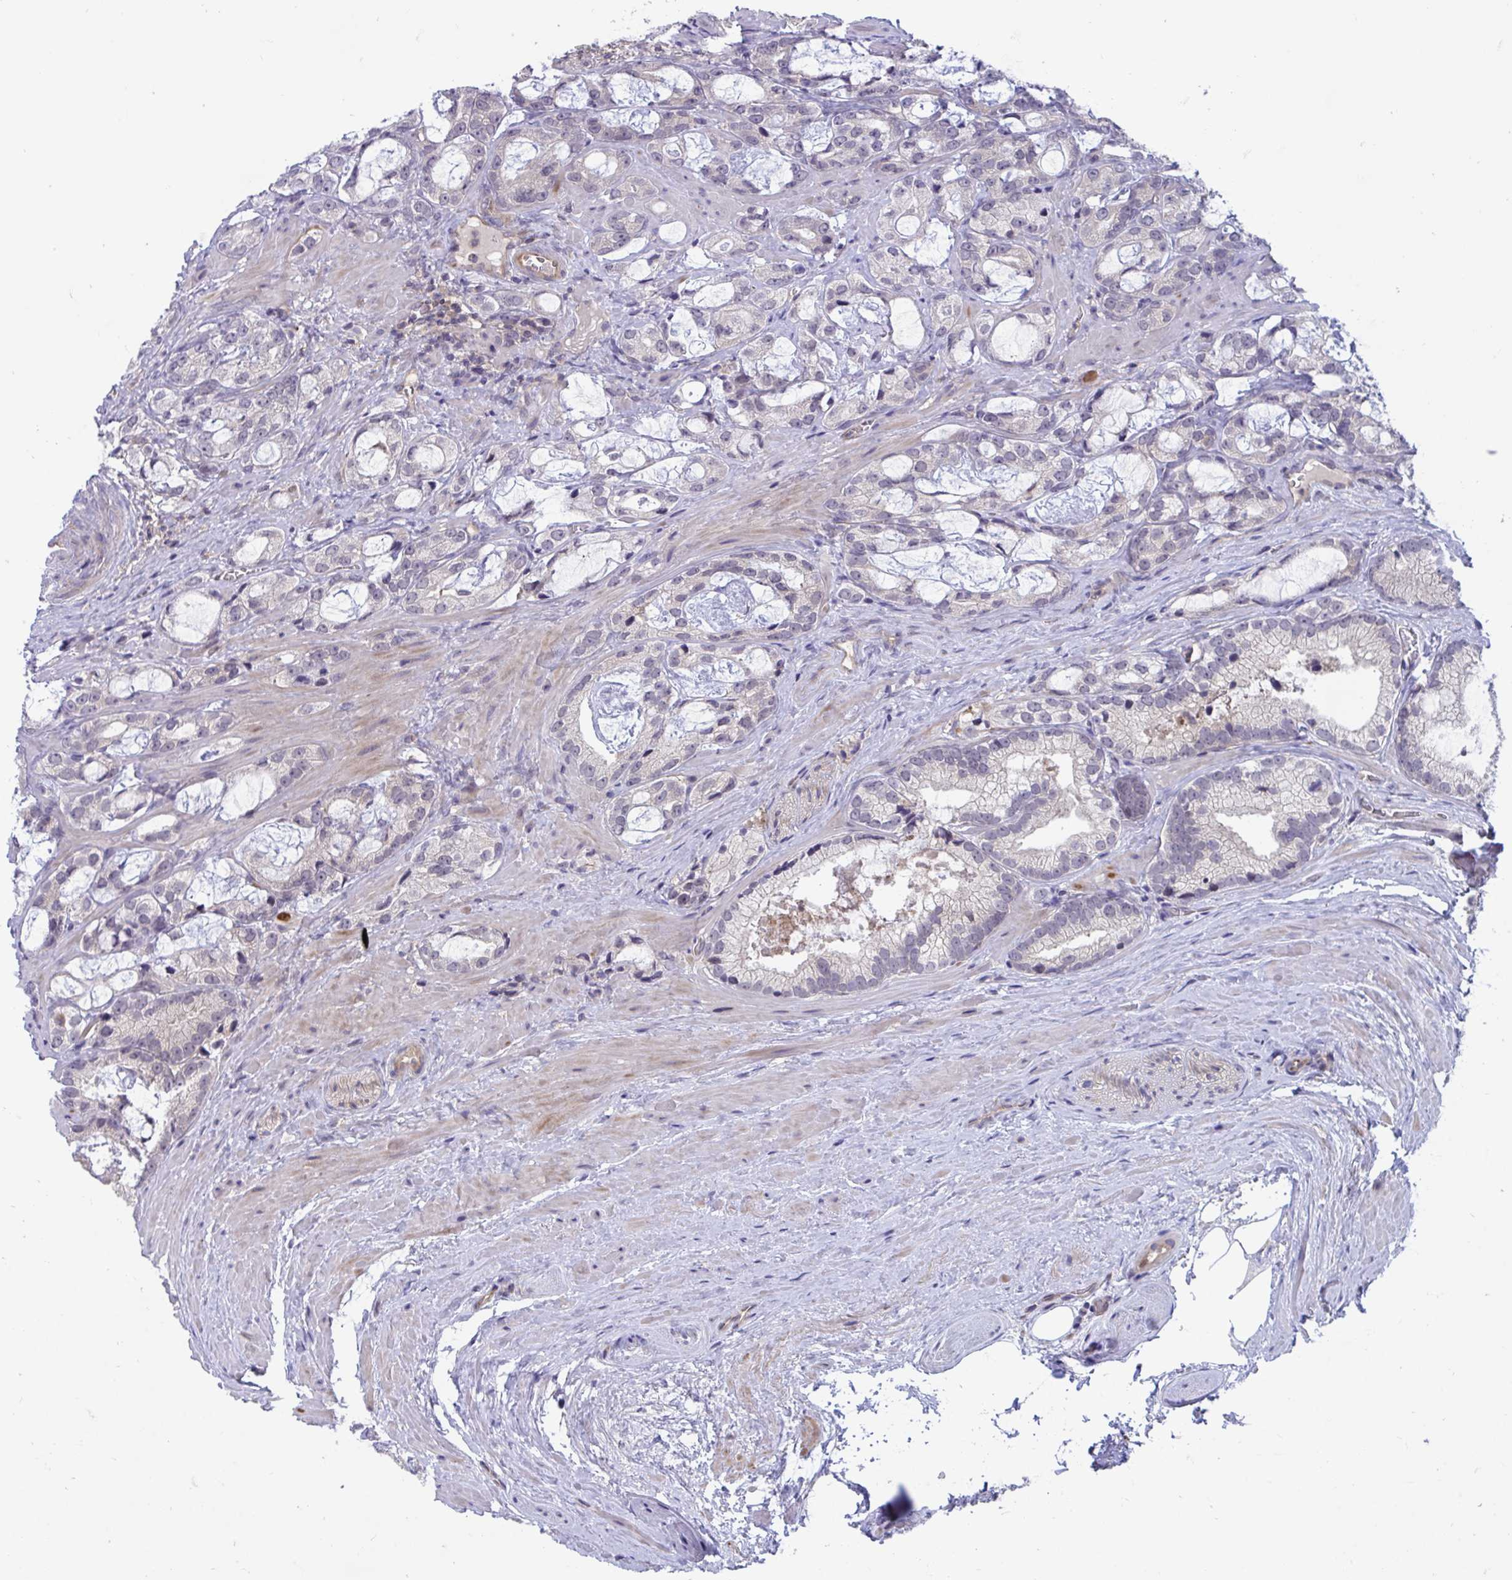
{"staining": {"intensity": "weak", "quantity": "<25%", "location": "cytoplasmic/membranous,nuclear"}, "tissue": "prostate cancer", "cell_type": "Tumor cells", "image_type": "cancer", "snomed": [{"axis": "morphology", "description": "Adenocarcinoma, Medium grade"}, {"axis": "topography", "description": "Prostate"}], "caption": "The photomicrograph reveals no staining of tumor cells in prostate adenocarcinoma (medium-grade).", "gene": "IST1", "patient": {"sex": "male", "age": 57}}